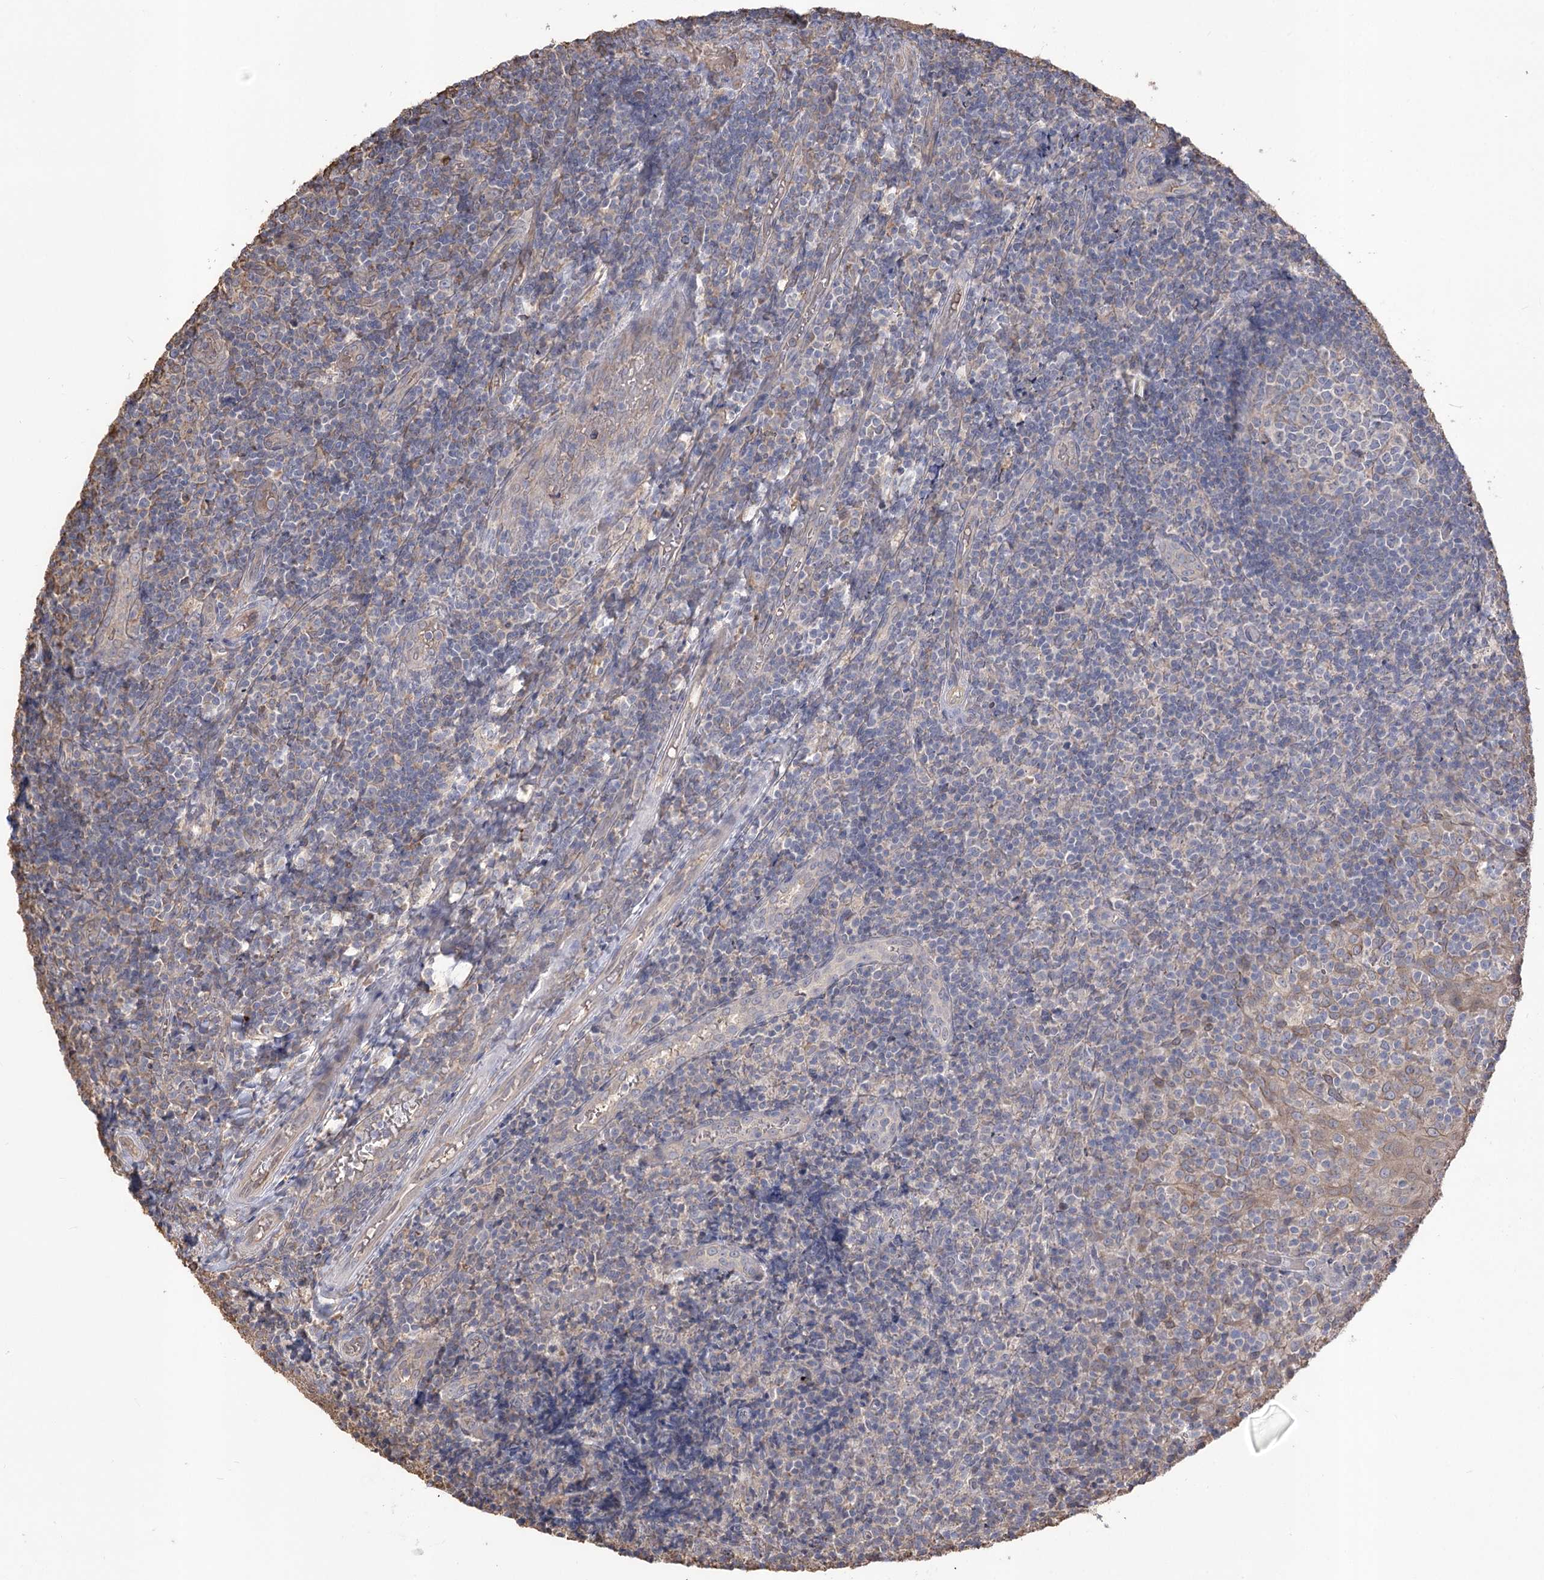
{"staining": {"intensity": "negative", "quantity": "none", "location": "none"}, "tissue": "tonsil", "cell_type": "Germinal center cells", "image_type": "normal", "snomed": [{"axis": "morphology", "description": "Normal tissue, NOS"}, {"axis": "topography", "description": "Tonsil"}], "caption": "Immunohistochemistry (IHC) histopathology image of benign human tonsil stained for a protein (brown), which shows no expression in germinal center cells. The staining is performed using DAB brown chromogen with nuclei counter-stained in using hematoxylin.", "gene": "R3HDM2", "patient": {"sex": "female", "age": 19}}